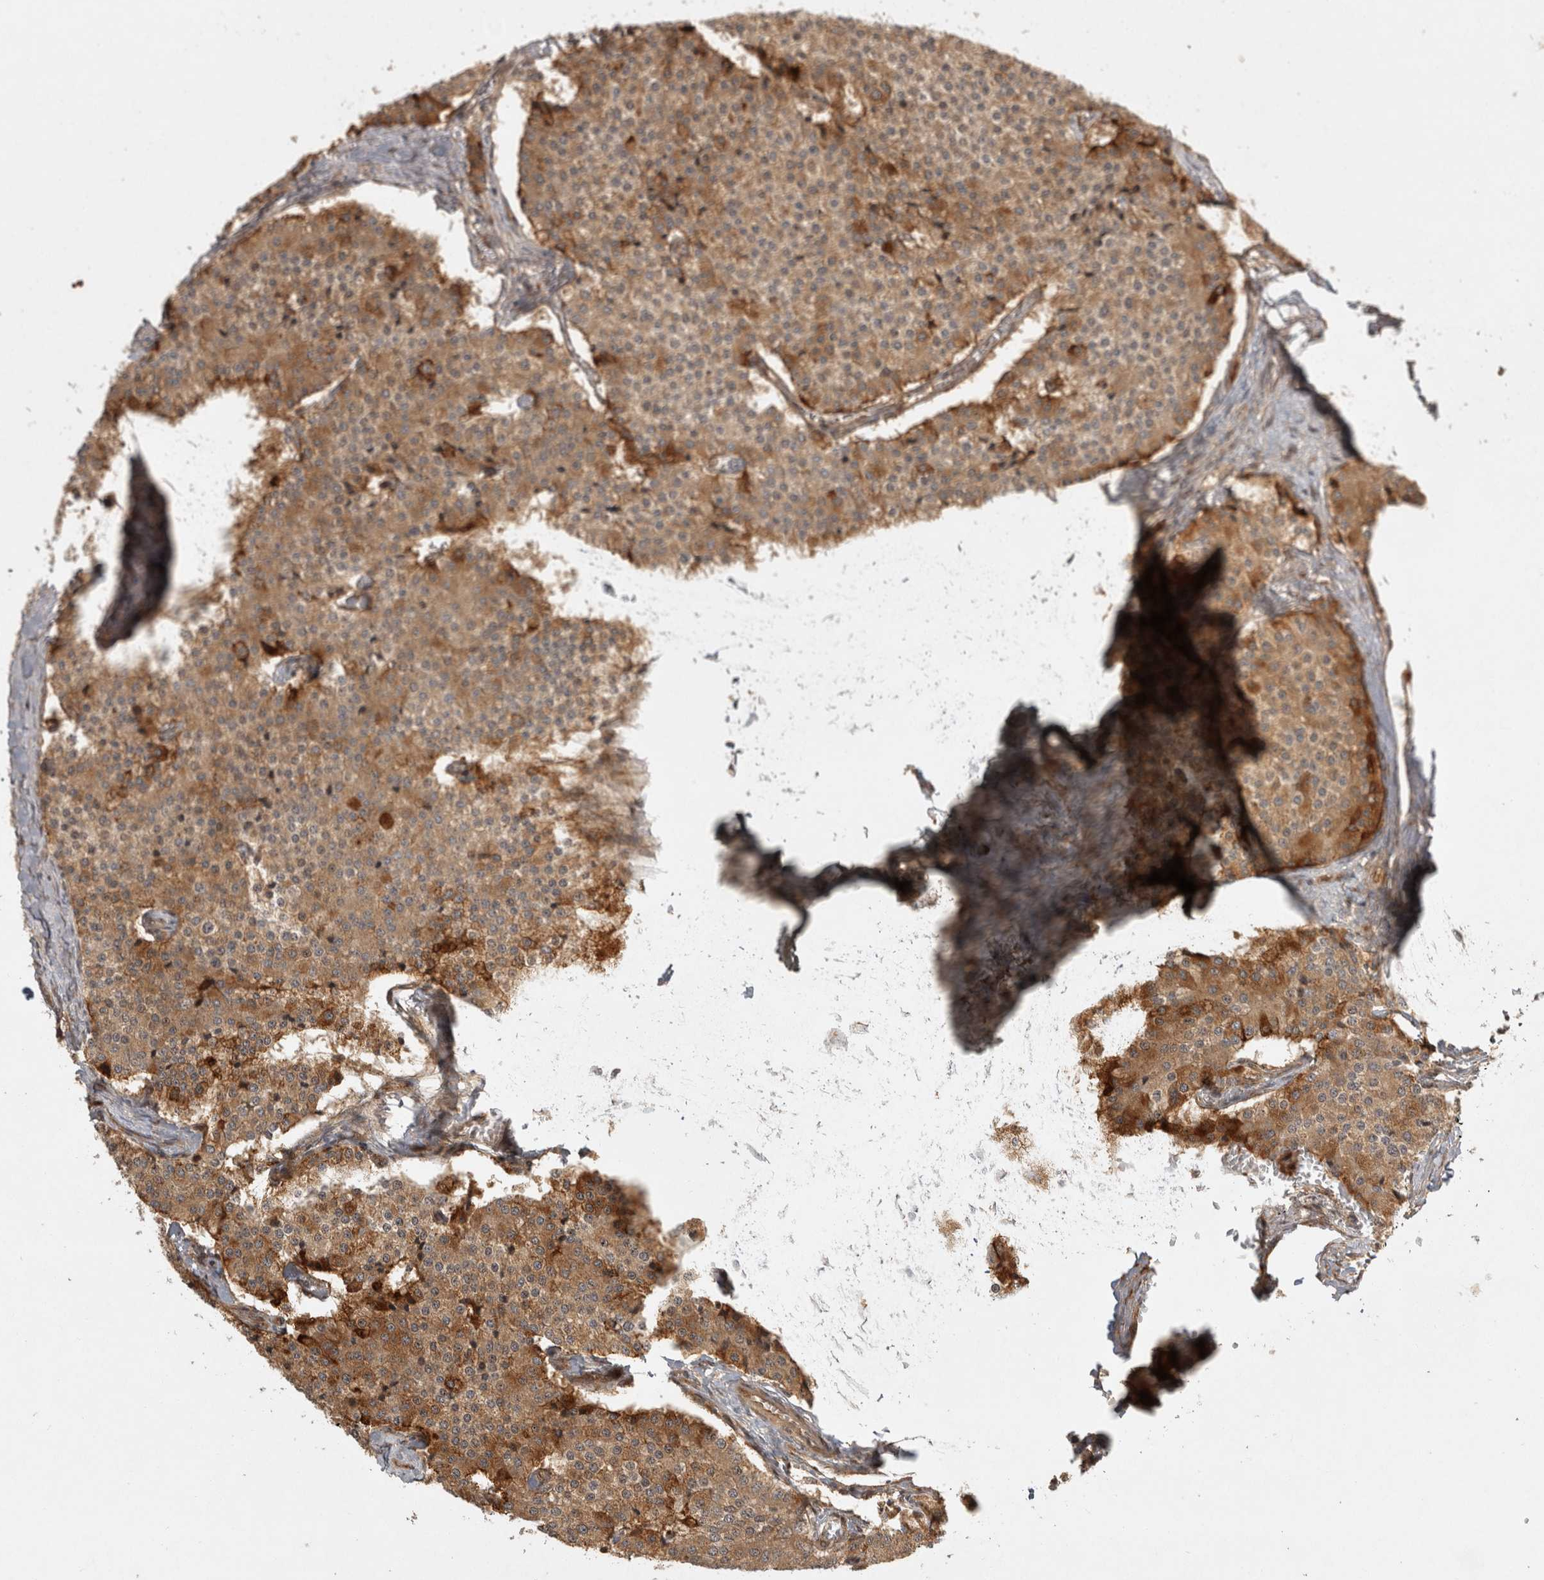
{"staining": {"intensity": "moderate", "quantity": ">75%", "location": "cytoplasmic/membranous"}, "tissue": "carcinoid", "cell_type": "Tumor cells", "image_type": "cancer", "snomed": [{"axis": "morphology", "description": "Carcinoid, malignant, NOS"}, {"axis": "topography", "description": "Colon"}], "caption": "Protein analysis of carcinoid tissue shows moderate cytoplasmic/membranous staining in approximately >75% of tumor cells.", "gene": "CAMSAP2", "patient": {"sex": "female", "age": 52}}